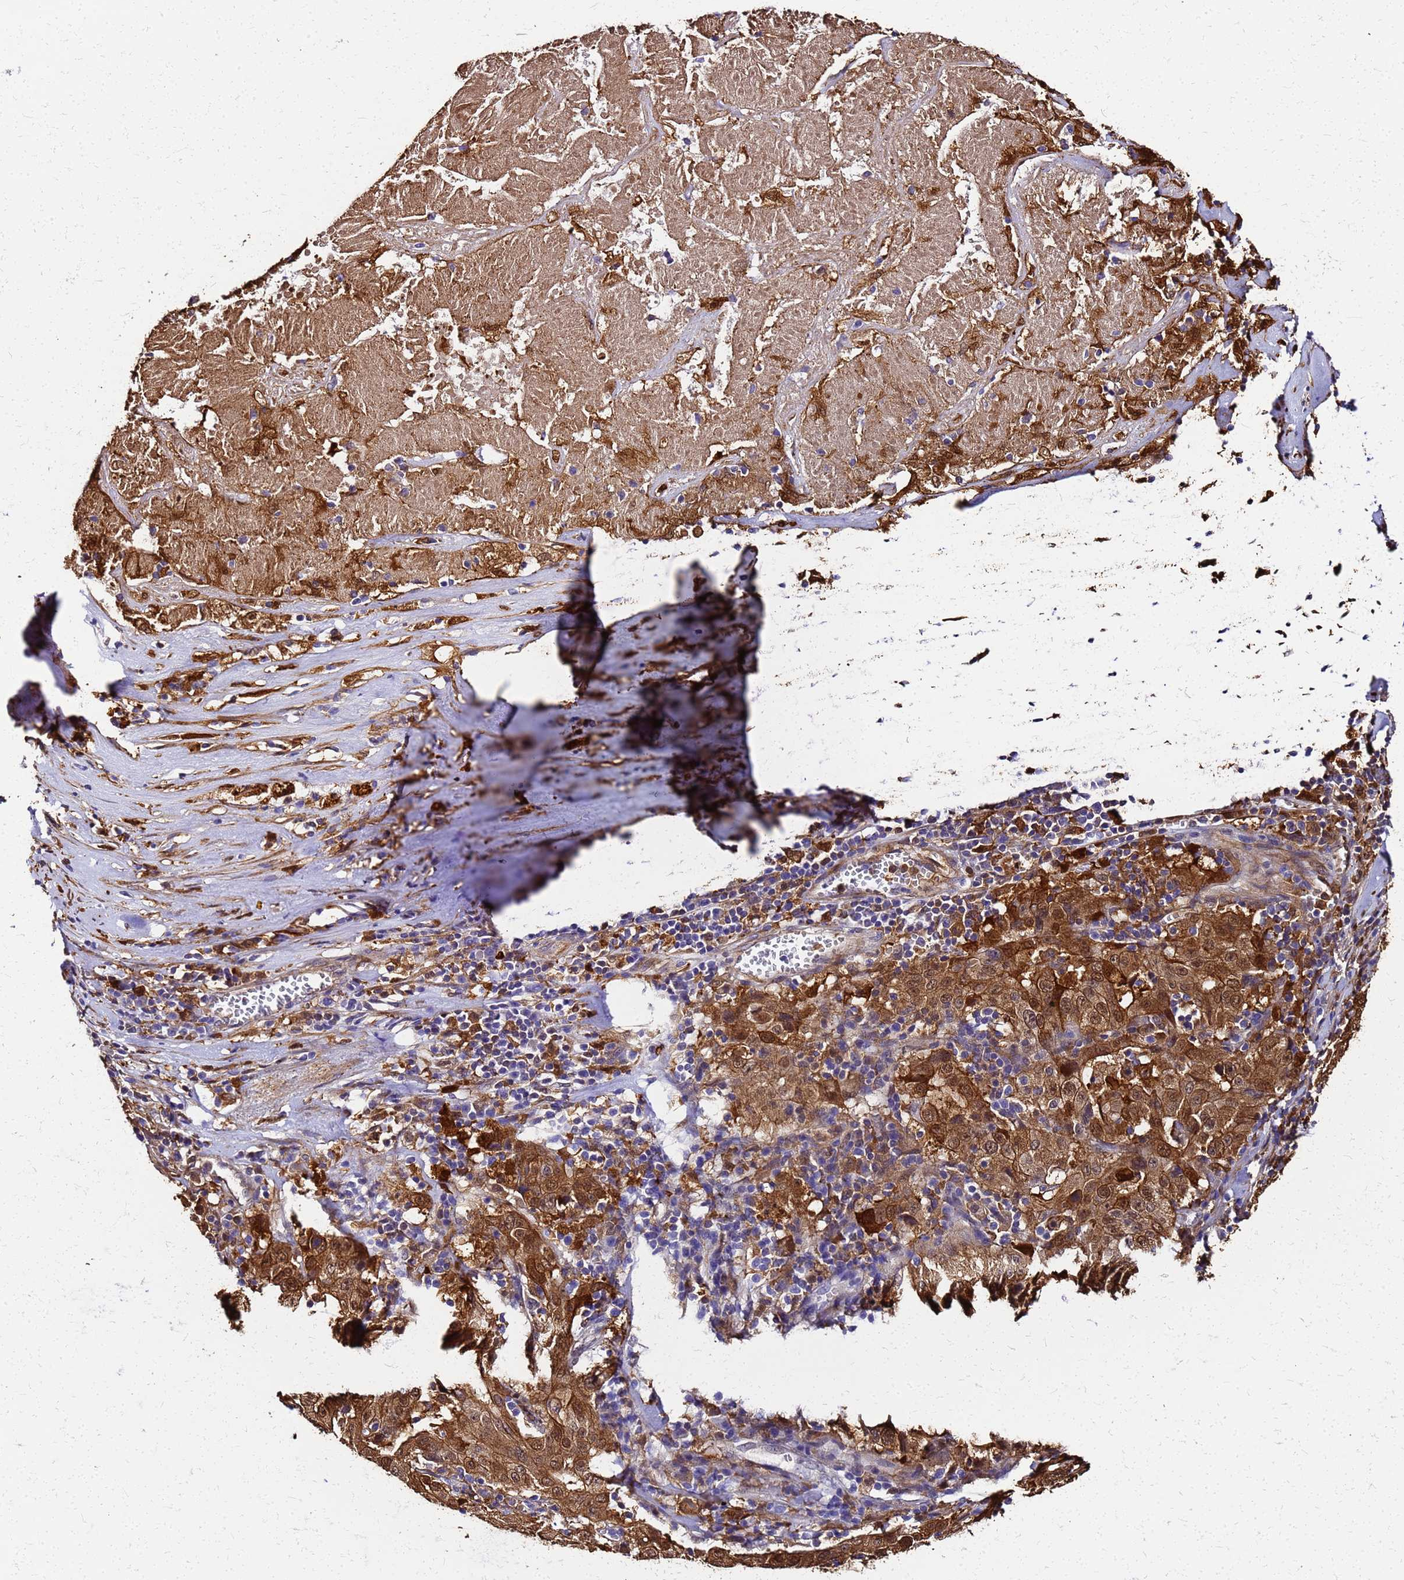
{"staining": {"intensity": "strong", "quantity": ">75%", "location": "cytoplasmic/membranous,nuclear"}, "tissue": "pancreatic cancer", "cell_type": "Tumor cells", "image_type": "cancer", "snomed": [{"axis": "morphology", "description": "Adenocarcinoma, NOS"}, {"axis": "topography", "description": "Pancreas"}], "caption": "Protein staining demonstrates strong cytoplasmic/membranous and nuclear positivity in about >75% of tumor cells in adenocarcinoma (pancreatic). Ihc stains the protein in brown and the nuclei are stained blue.", "gene": "S100A11", "patient": {"sex": "male", "age": 63}}